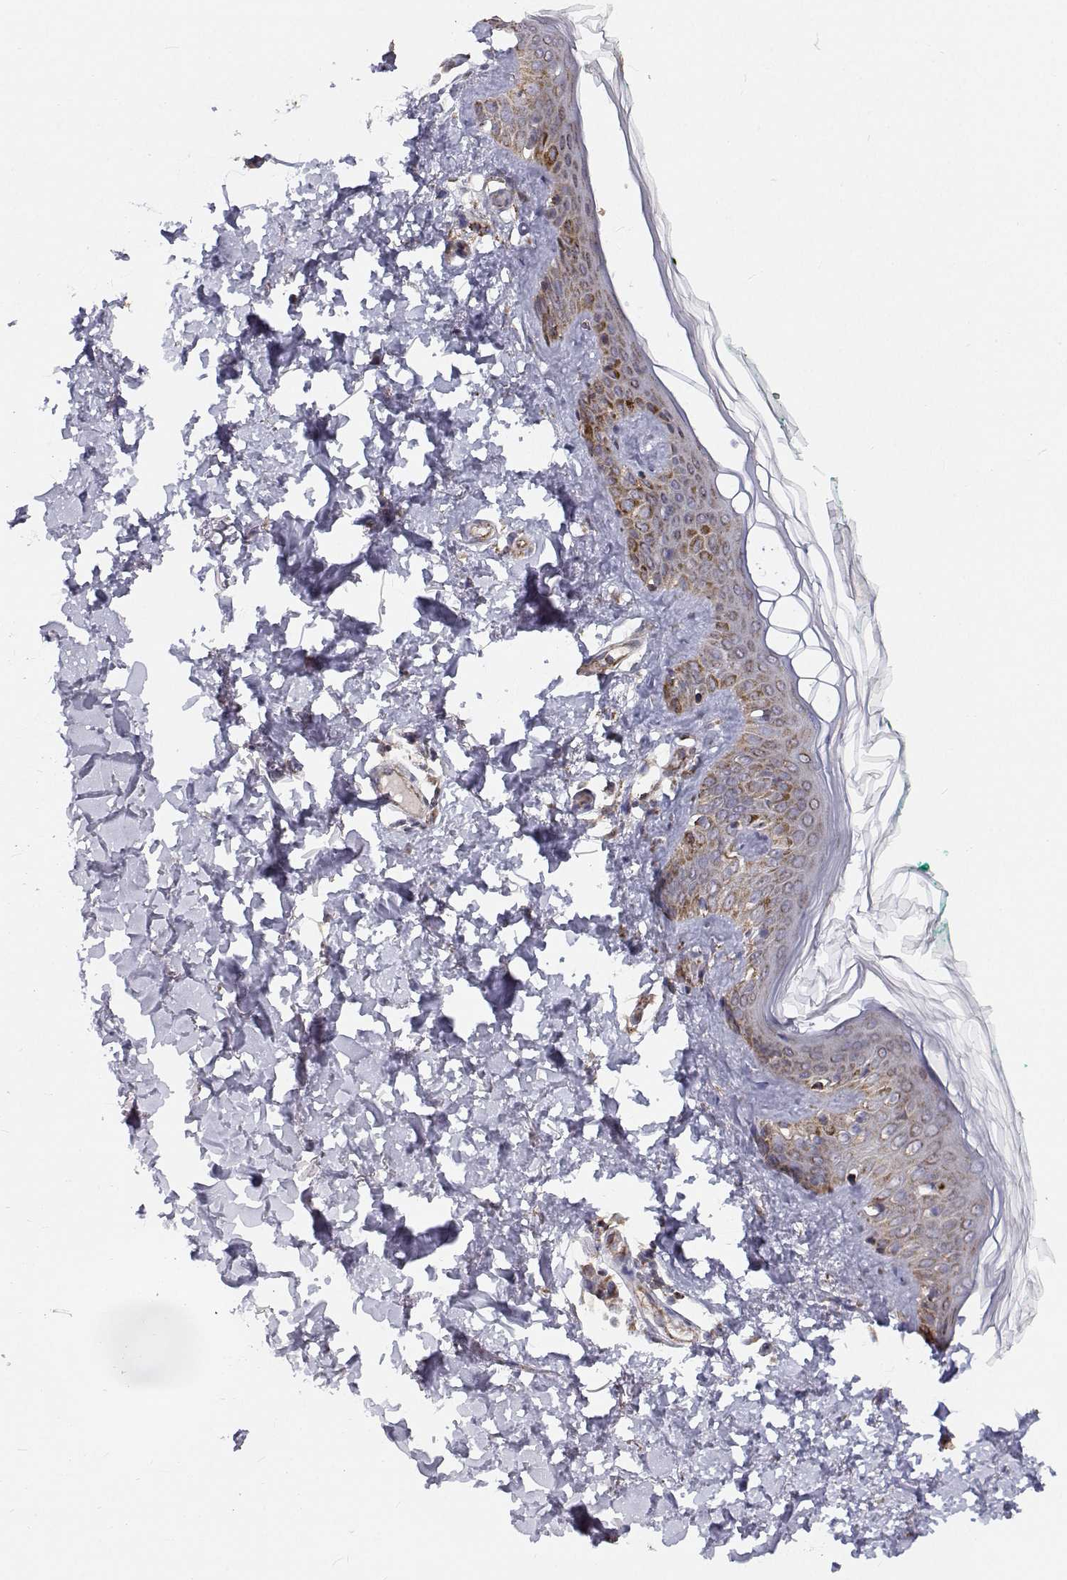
{"staining": {"intensity": "negative", "quantity": "none", "location": "none"}, "tissue": "skin", "cell_type": "Fibroblasts", "image_type": "normal", "snomed": [{"axis": "morphology", "description": "Normal tissue, NOS"}, {"axis": "topography", "description": "Skin"}, {"axis": "topography", "description": "Peripheral nerve tissue"}], "caption": "The photomicrograph demonstrates no staining of fibroblasts in unremarkable skin. (Brightfield microscopy of DAB IHC at high magnification).", "gene": "SPICE1", "patient": {"sex": "female", "age": 45}}